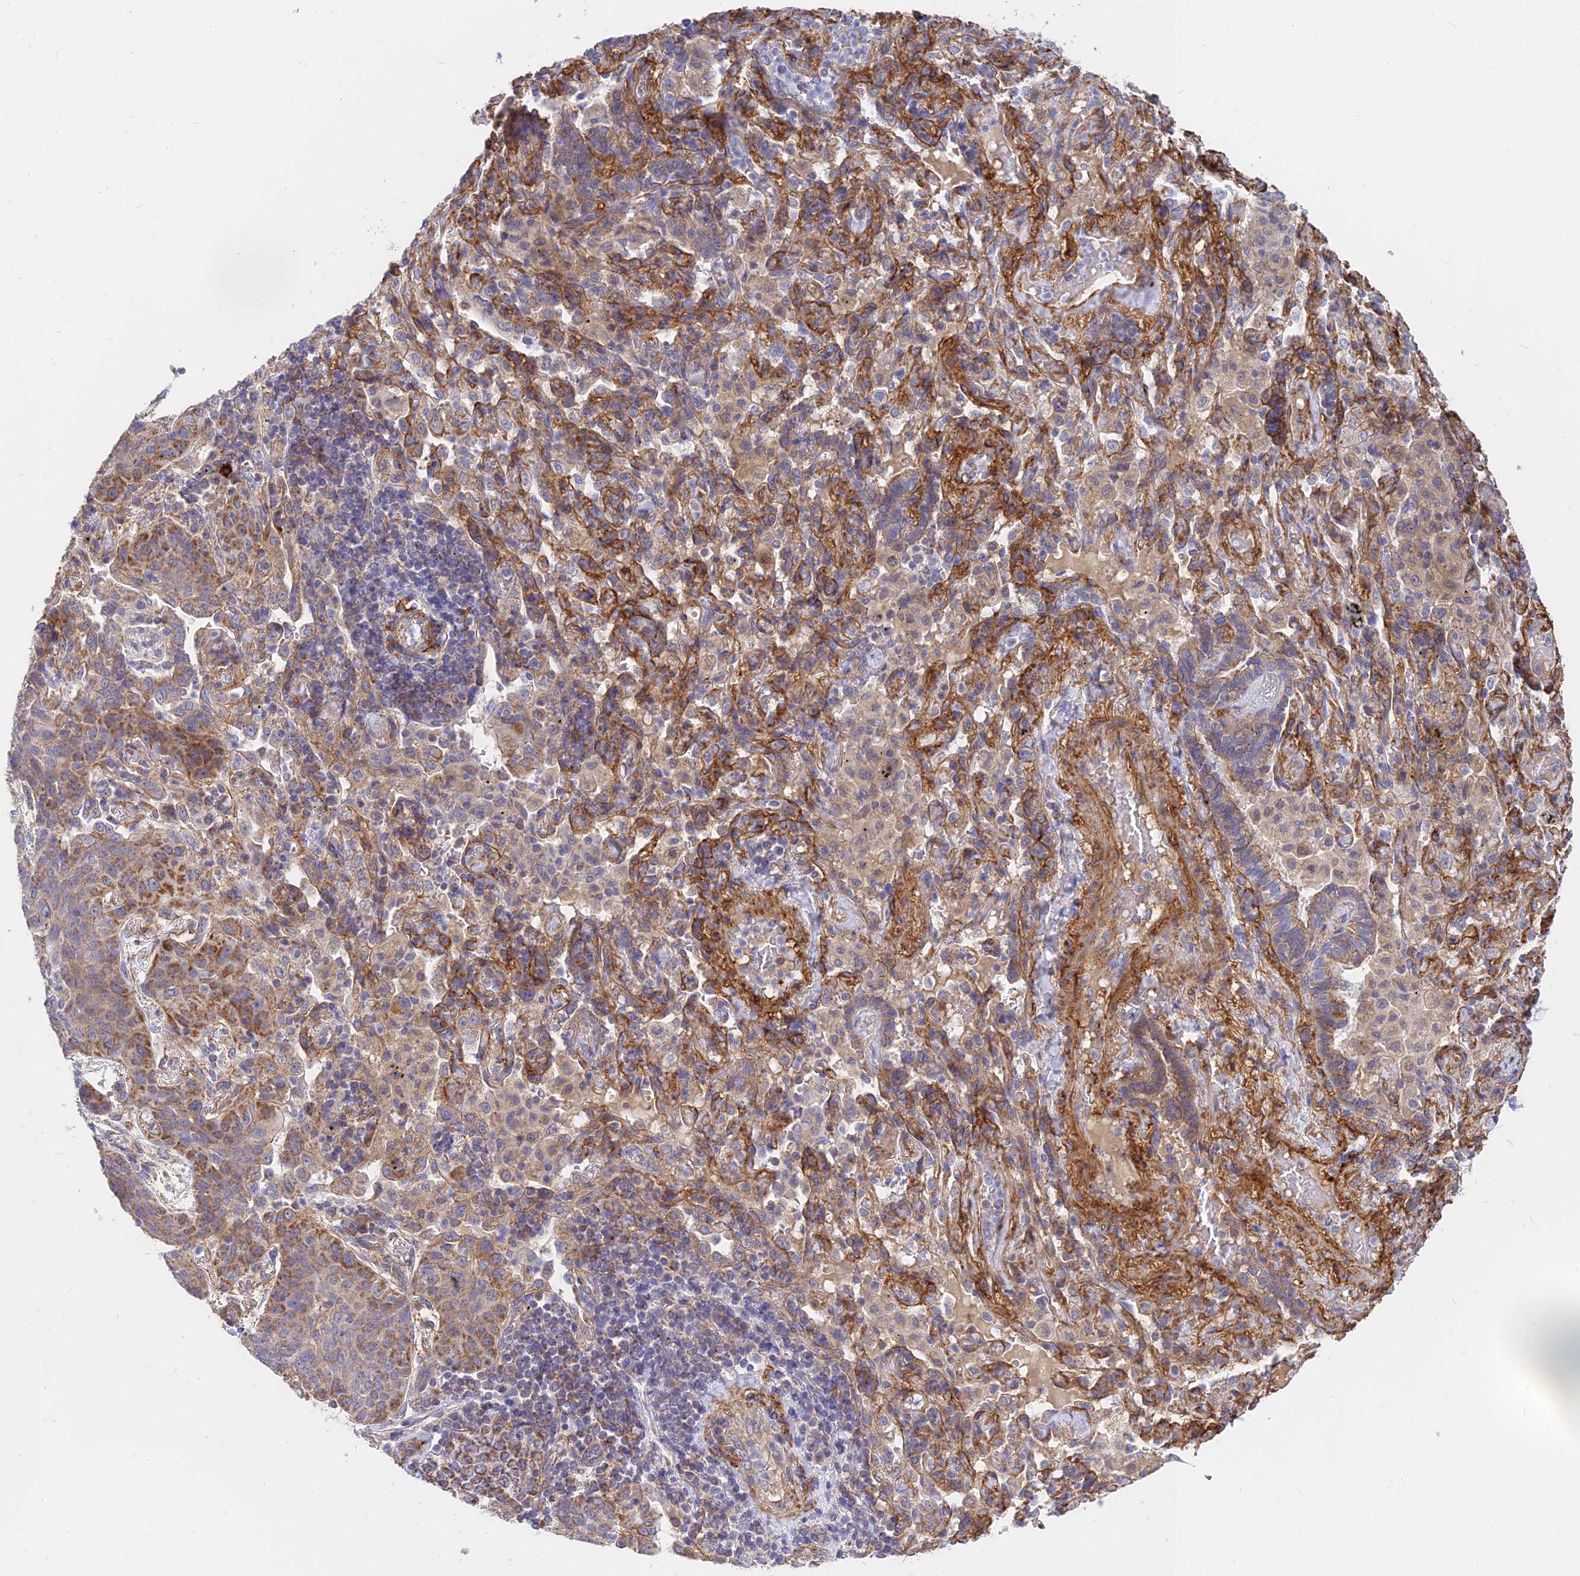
{"staining": {"intensity": "moderate", "quantity": "25%-75%", "location": "cytoplasmic/membranous"}, "tissue": "lung cancer", "cell_type": "Tumor cells", "image_type": "cancer", "snomed": [{"axis": "morphology", "description": "Squamous cell carcinoma, NOS"}, {"axis": "topography", "description": "Lung"}], "caption": "Brown immunohistochemical staining in lung cancer (squamous cell carcinoma) shows moderate cytoplasmic/membranous staining in about 25%-75% of tumor cells.", "gene": "MRPL15", "patient": {"sex": "female", "age": 70}}